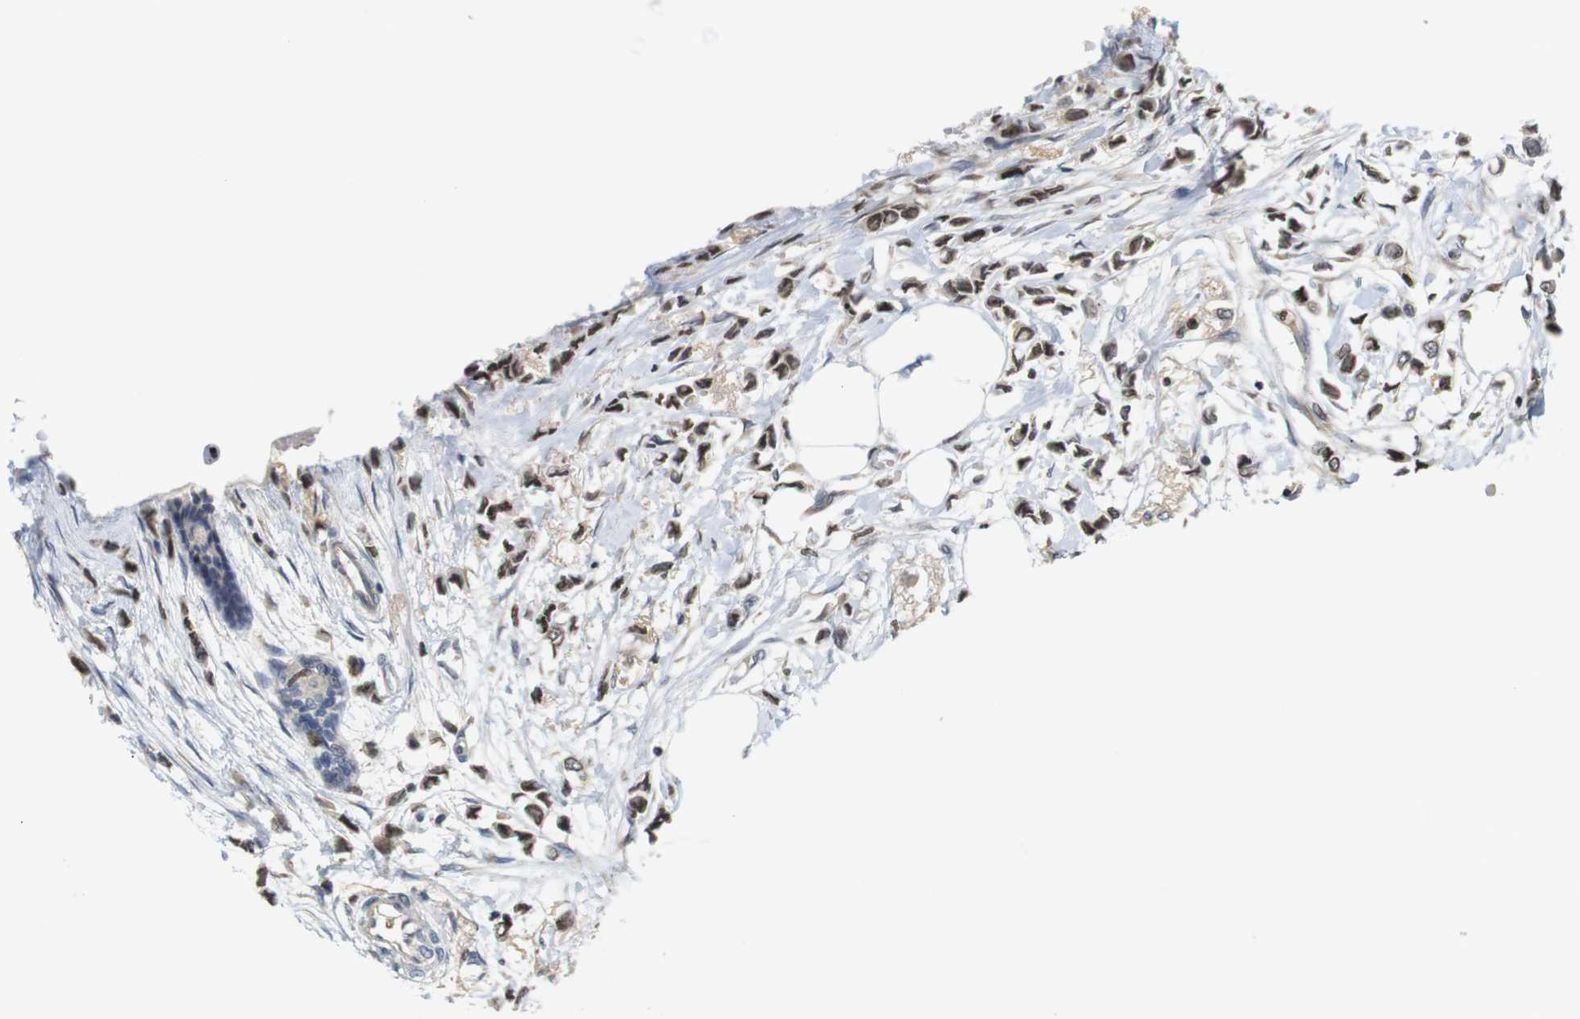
{"staining": {"intensity": "moderate", "quantity": ">75%", "location": "nuclear"}, "tissue": "breast cancer", "cell_type": "Tumor cells", "image_type": "cancer", "snomed": [{"axis": "morphology", "description": "Lobular carcinoma"}, {"axis": "topography", "description": "Breast"}], "caption": "This photomicrograph reveals breast cancer (lobular carcinoma) stained with IHC to label a protein in brown. The nuclear of tumor cells show moderate positivity for the protein. Nuclei are counter-stained blue.", "gene": "MBD1", "patient": {"sex": "female", "age": 51}}